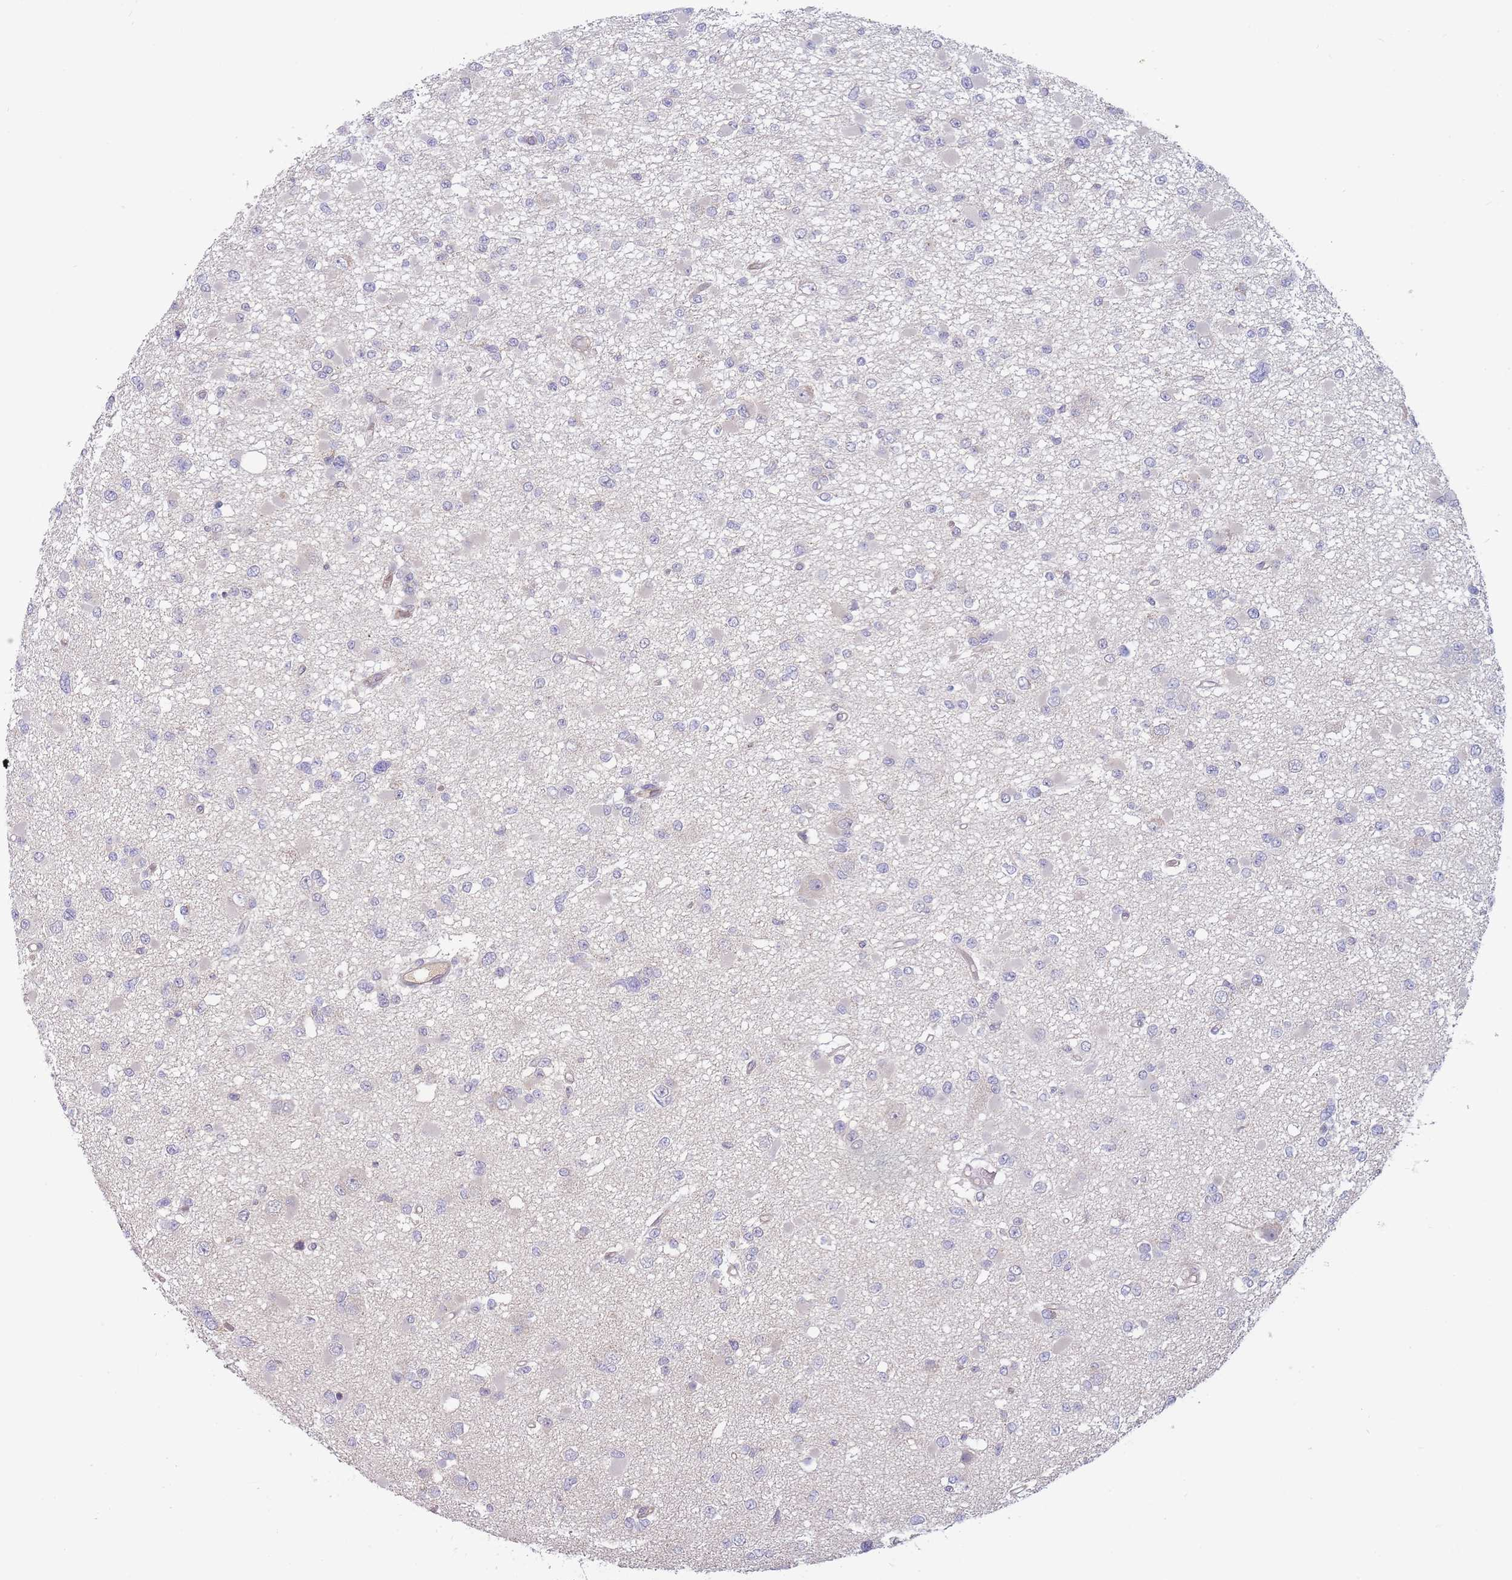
{"staining": {"intensity": "negative", "quantity": "none", "location": "none"}, "tissue": "glioma", "cell_type": "Tumor cells", "image_type": "cancer", "snomed": [{"axis": "morphology", "description": "Glioma, malignant, Low grade"}, {"axis": "topography", "description": "Brain"}], "caption": "Histopathology image shows no protein expression in tumor cells of low-grade glioma (malignant) tissue.", "gene": "NDUFAF5", "patient": {"sex": "female", "age": 22}}